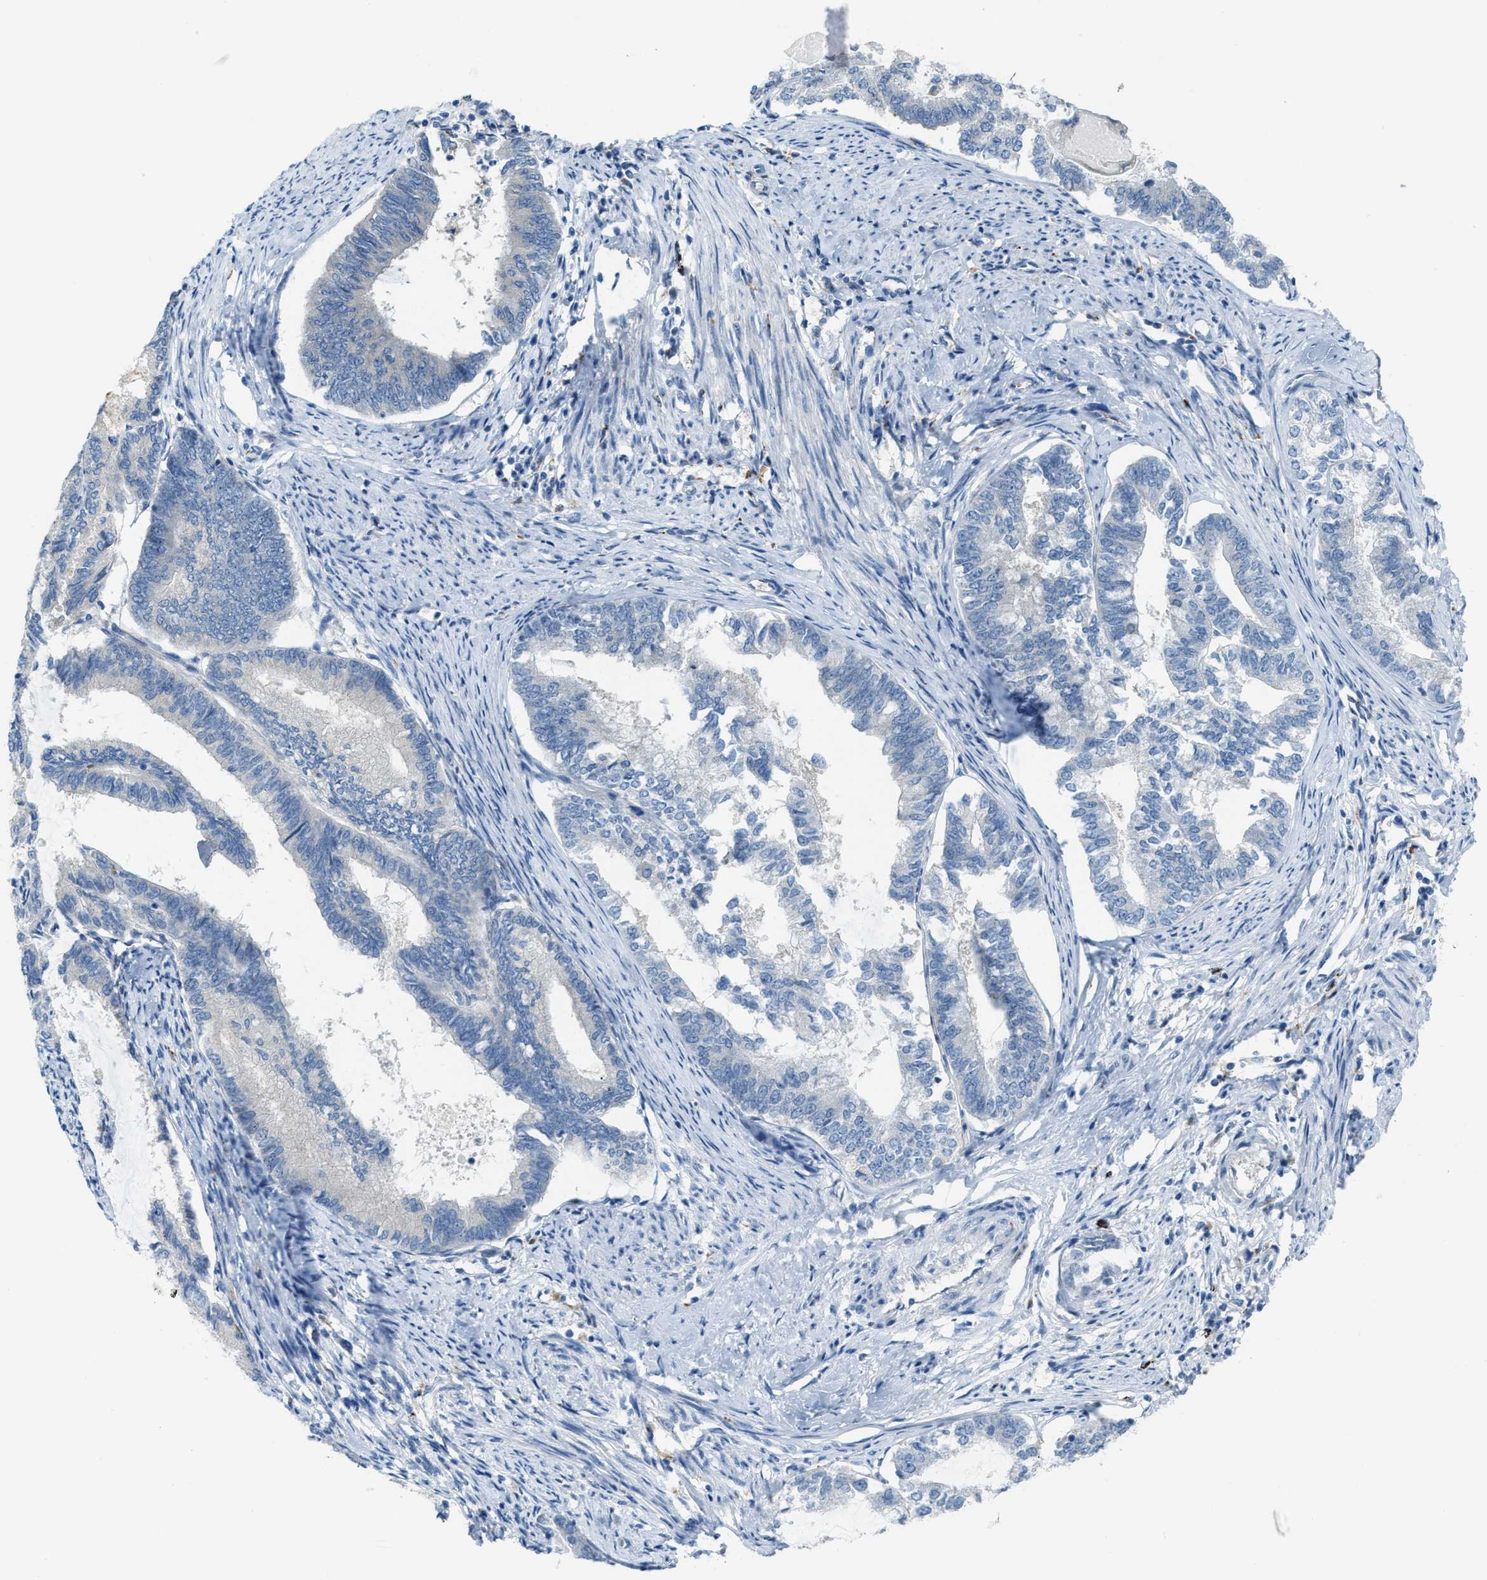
{"staining": {"intensity": "negative", "quantity": "none", "location": "none"}, "tissue": "endometrial cancer", "cell_type": "Tumor cells", "image_type": "cancer", "snomed": [{"axis": "morphology", "description": "Adenocarcinoma, NOS"}, {"axis": "topography", "description": "Endometrium"}], "caption": "A micrograph of human adenocarcinoma (endometrial) is negative for staining in tumor cells.", "gene": "KLHDC10", "patient": {"sex": "female", "age": 86}}